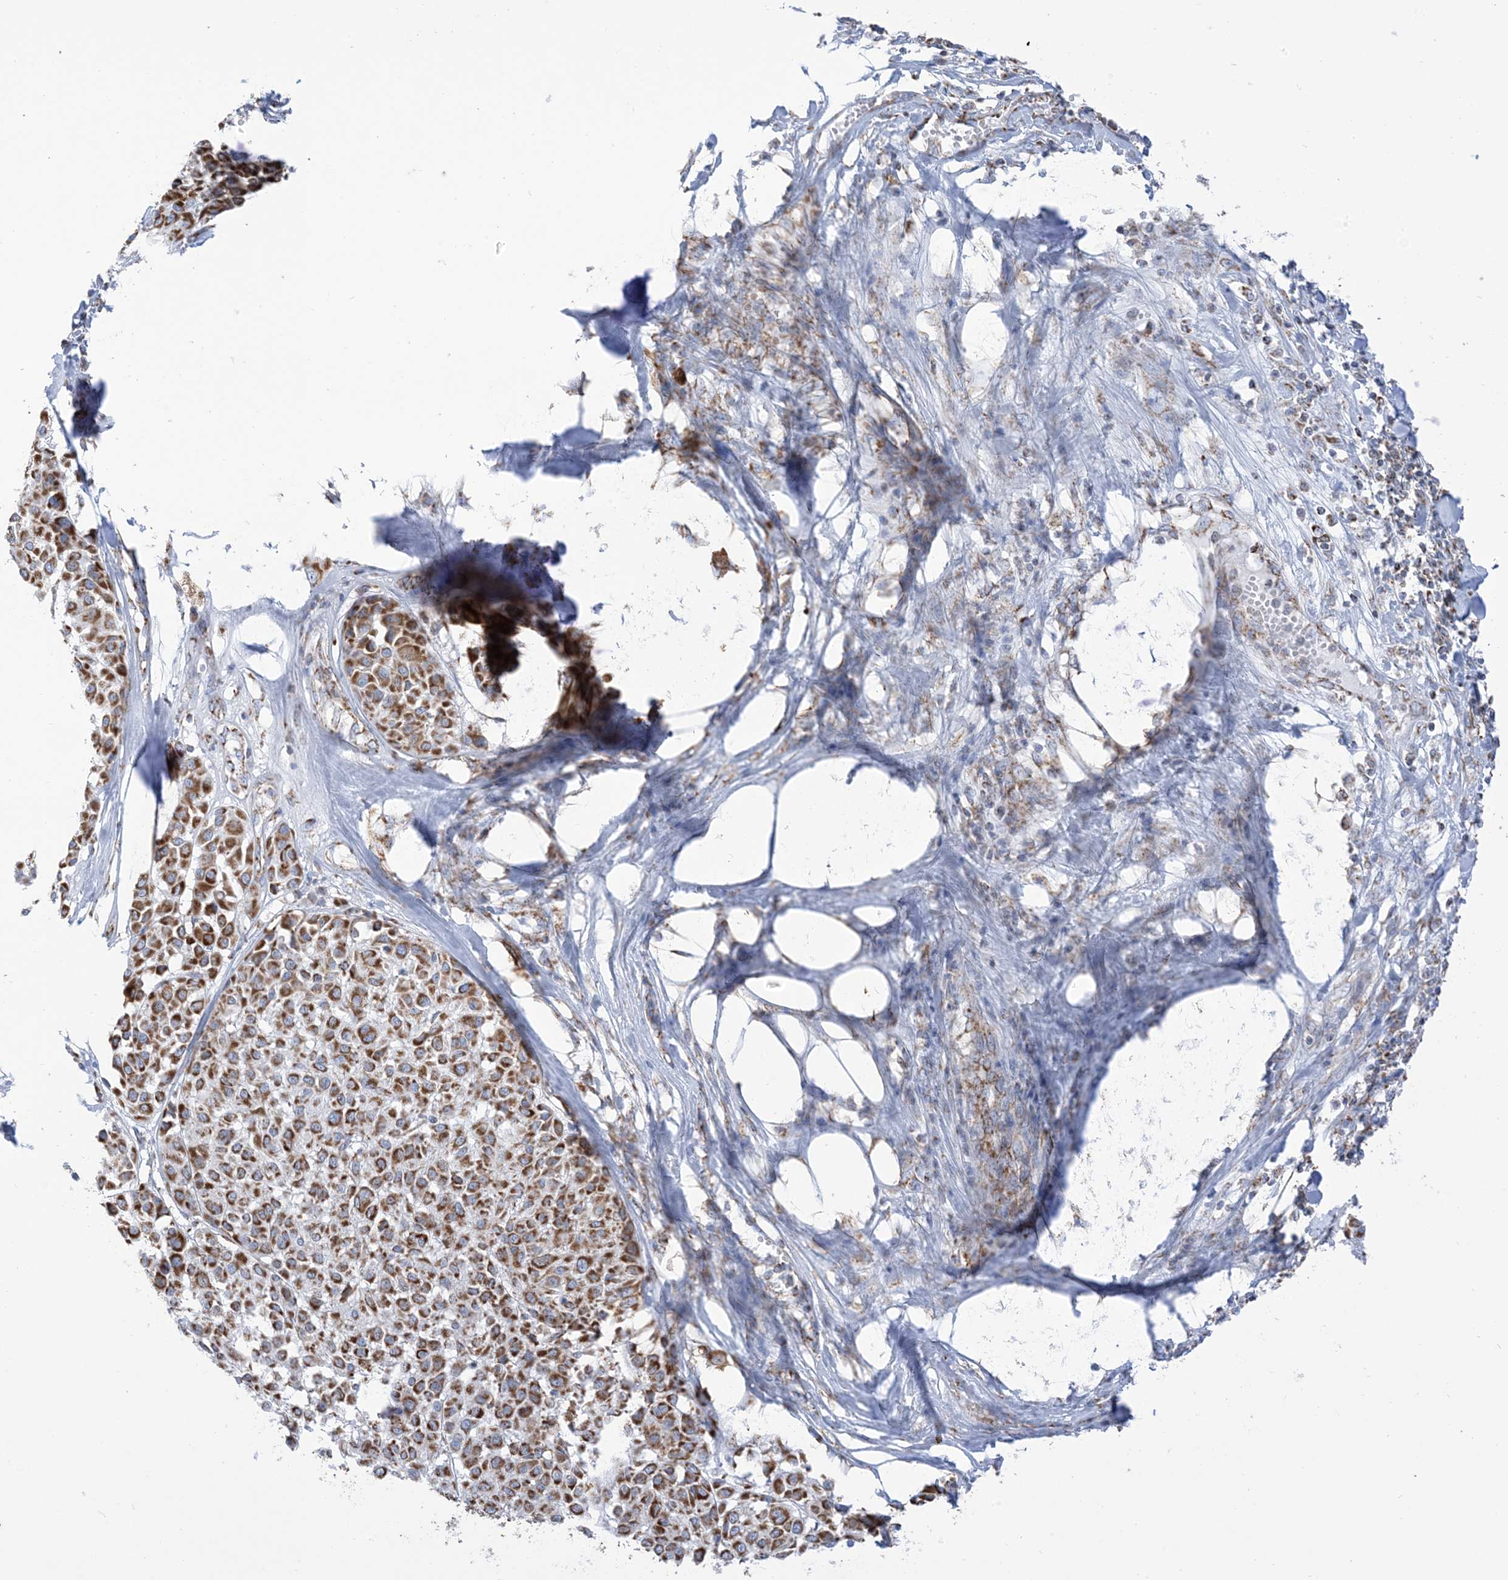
{"staining": {"intensity": "moderate", "quantity": ">75%", "location": "cytoplasmic/membranous"}, "tissue": "melanoma", "cell_type": "Tumor cells", "image_type": "cancer", "snomed": [{"axis": "morphology", "description": "Malignant melanoma, Metastatic site"}, {"axis": "topography", "description": "Soft tissue"}], "caption": "Immunohistochemistry (IHC) (DAB) staining of melanoma shows moderate cytoplasmic/membranous protein staining in approximately >75% of tumor cells.", "gene": "SAMM50", "patient": {"sex": "male", "age": 41}}